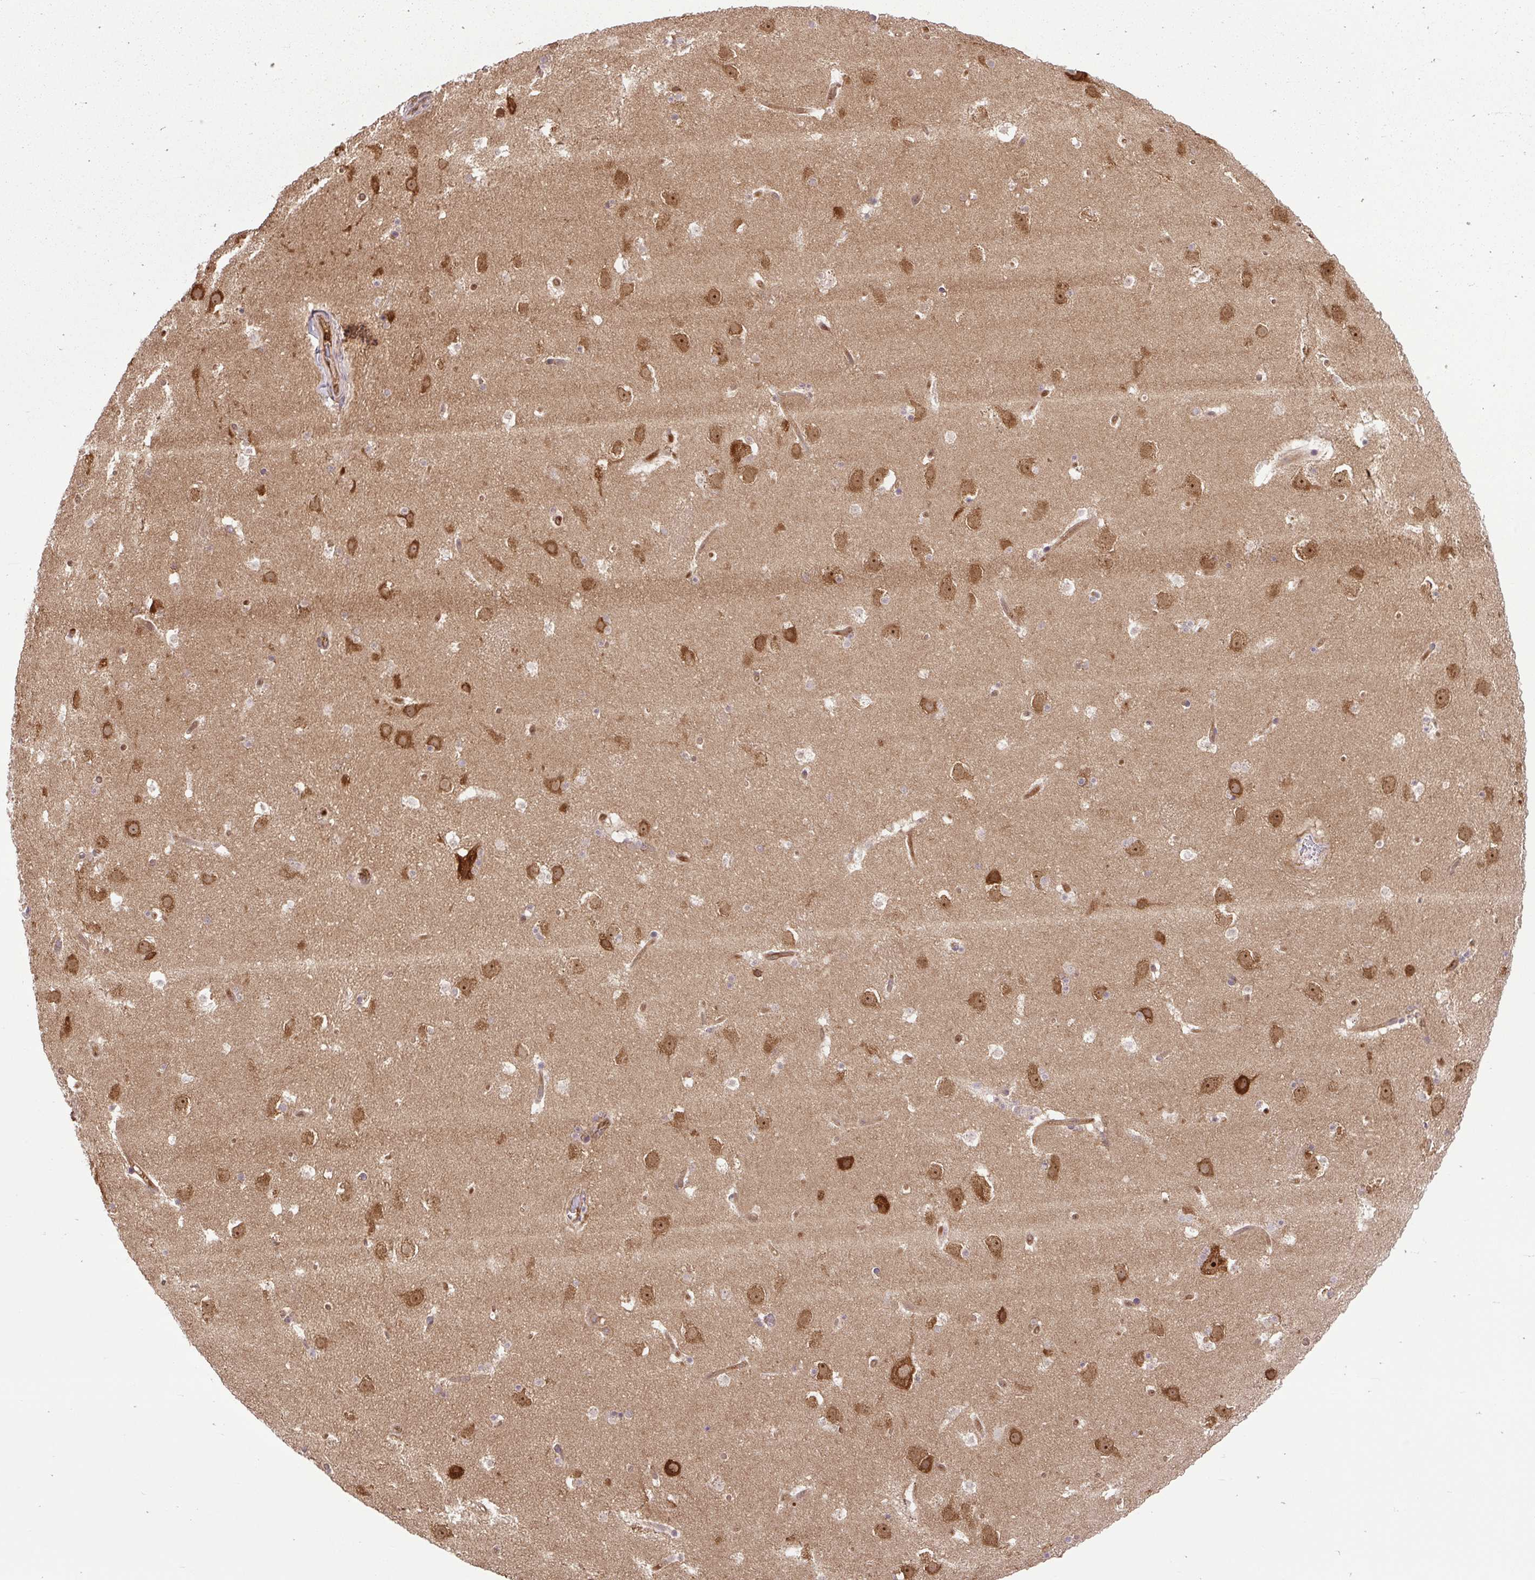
{"staining": {"intensity": "negative", "quantity": "none", "location": "none"}, "tissue": "caudate", "cell_type": "Glial cells", "image_type": "normal", "snomed": [{"axis": "morphology", "description": "Normal tissue, NOS"}, {"axis": "topography", "description": "Lateral ventricle wall"}], "caption": "Immunohistochemistry photomicrograph of benign caudate: caudate stained with DAB demonstrates no significant protein staining in glial cells.", "gene": "PLCG1", "patient": {"sex": "male", "age": 37}}